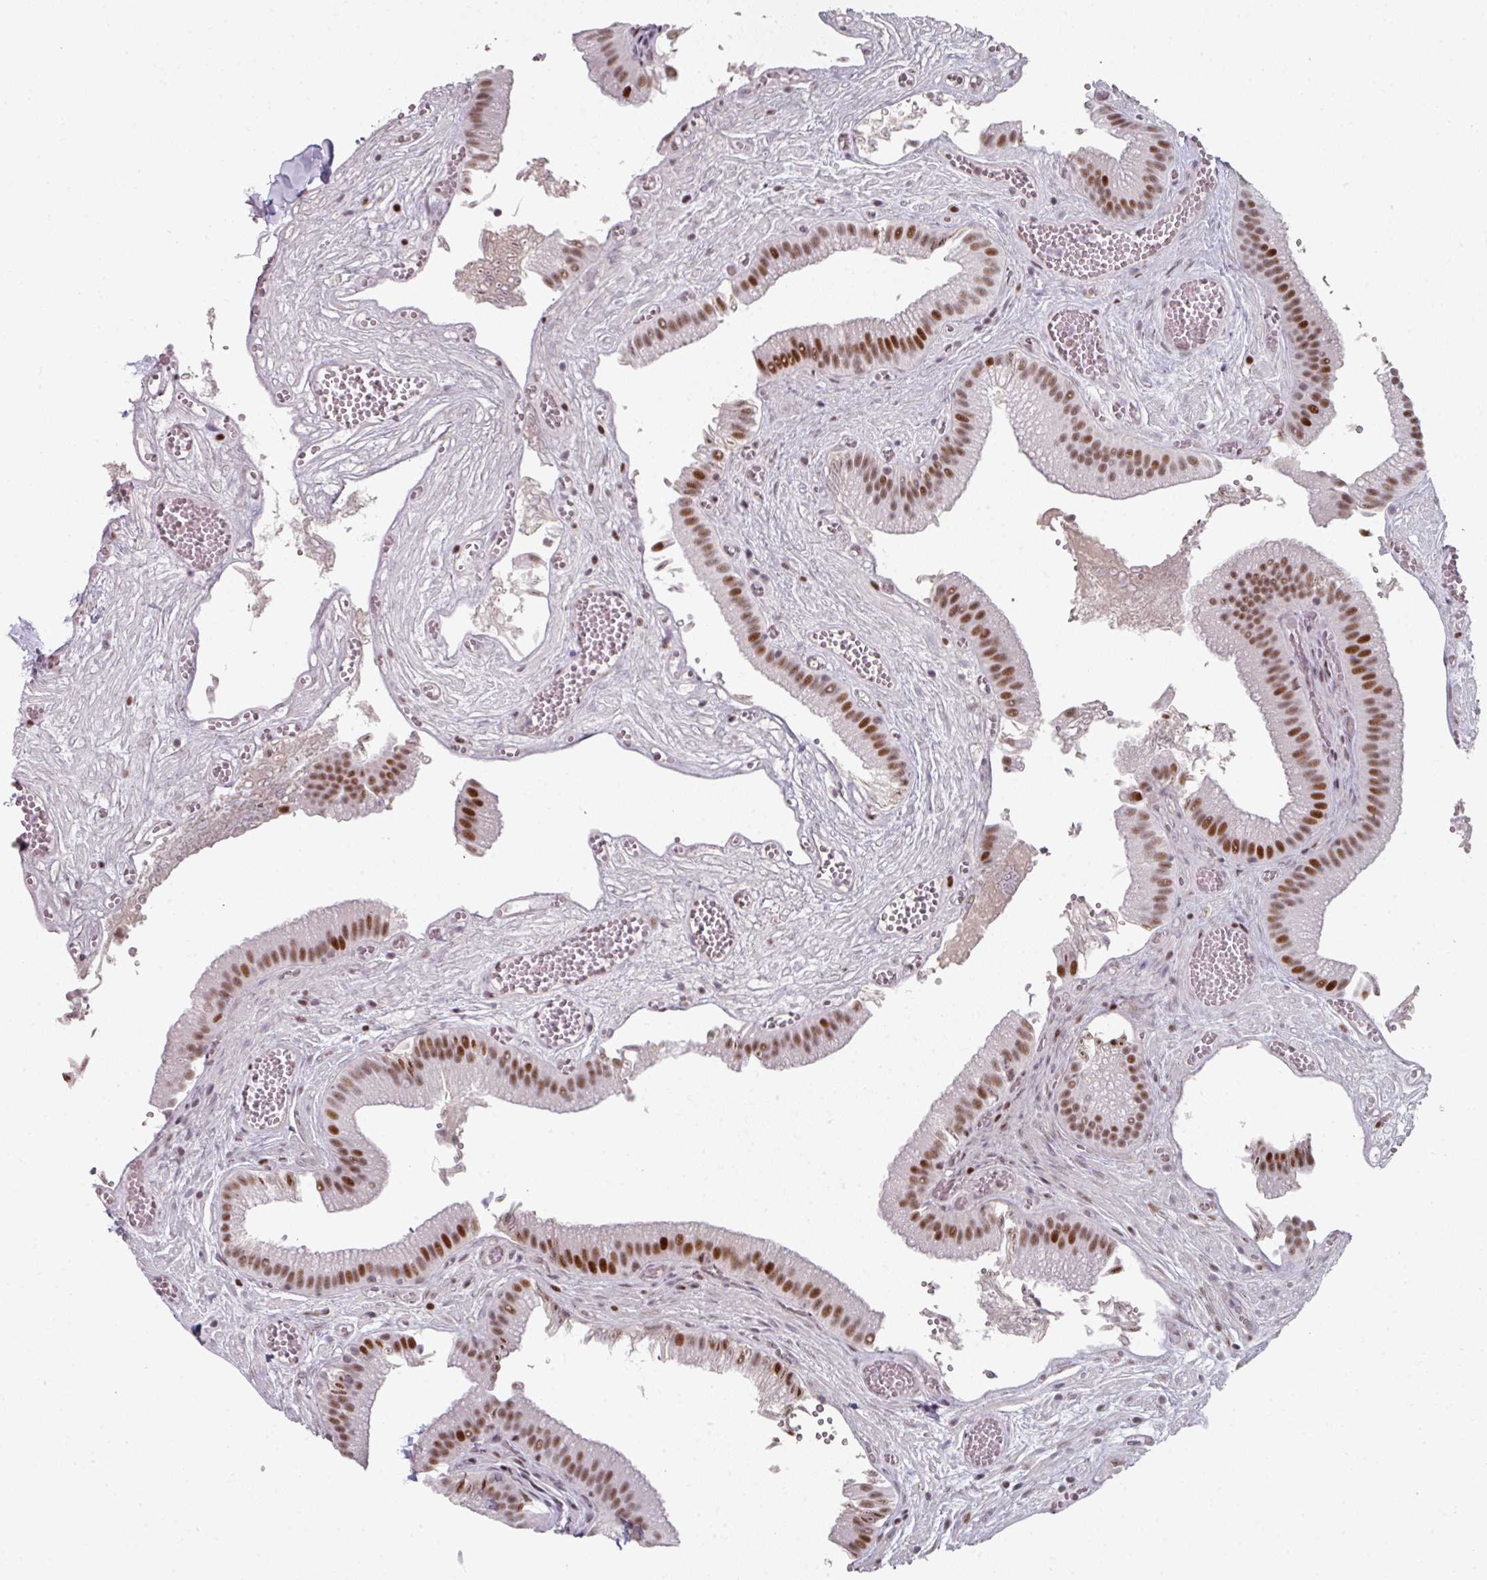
{"staining": {"intensity": "moderate", "quantity": ">75%", "location": "nuclear"}, "tissue": "gallbladder", "cell_type": "Glandular cells", "image_type": "normal", "snomed": [{"axis": "morphology", "description": "Normal tissue, NOS"}, {"axis": "topography", "description": "Gallbladder"}], "caption": "This image exhibits immunohistochemistry (IHC) staining of unremarkable gallbladder, with medium moderate nuclear staining in about >75% of glandular cells.", "gene": "SF3B5", "patient": {"sex": "male", "age": 17}}